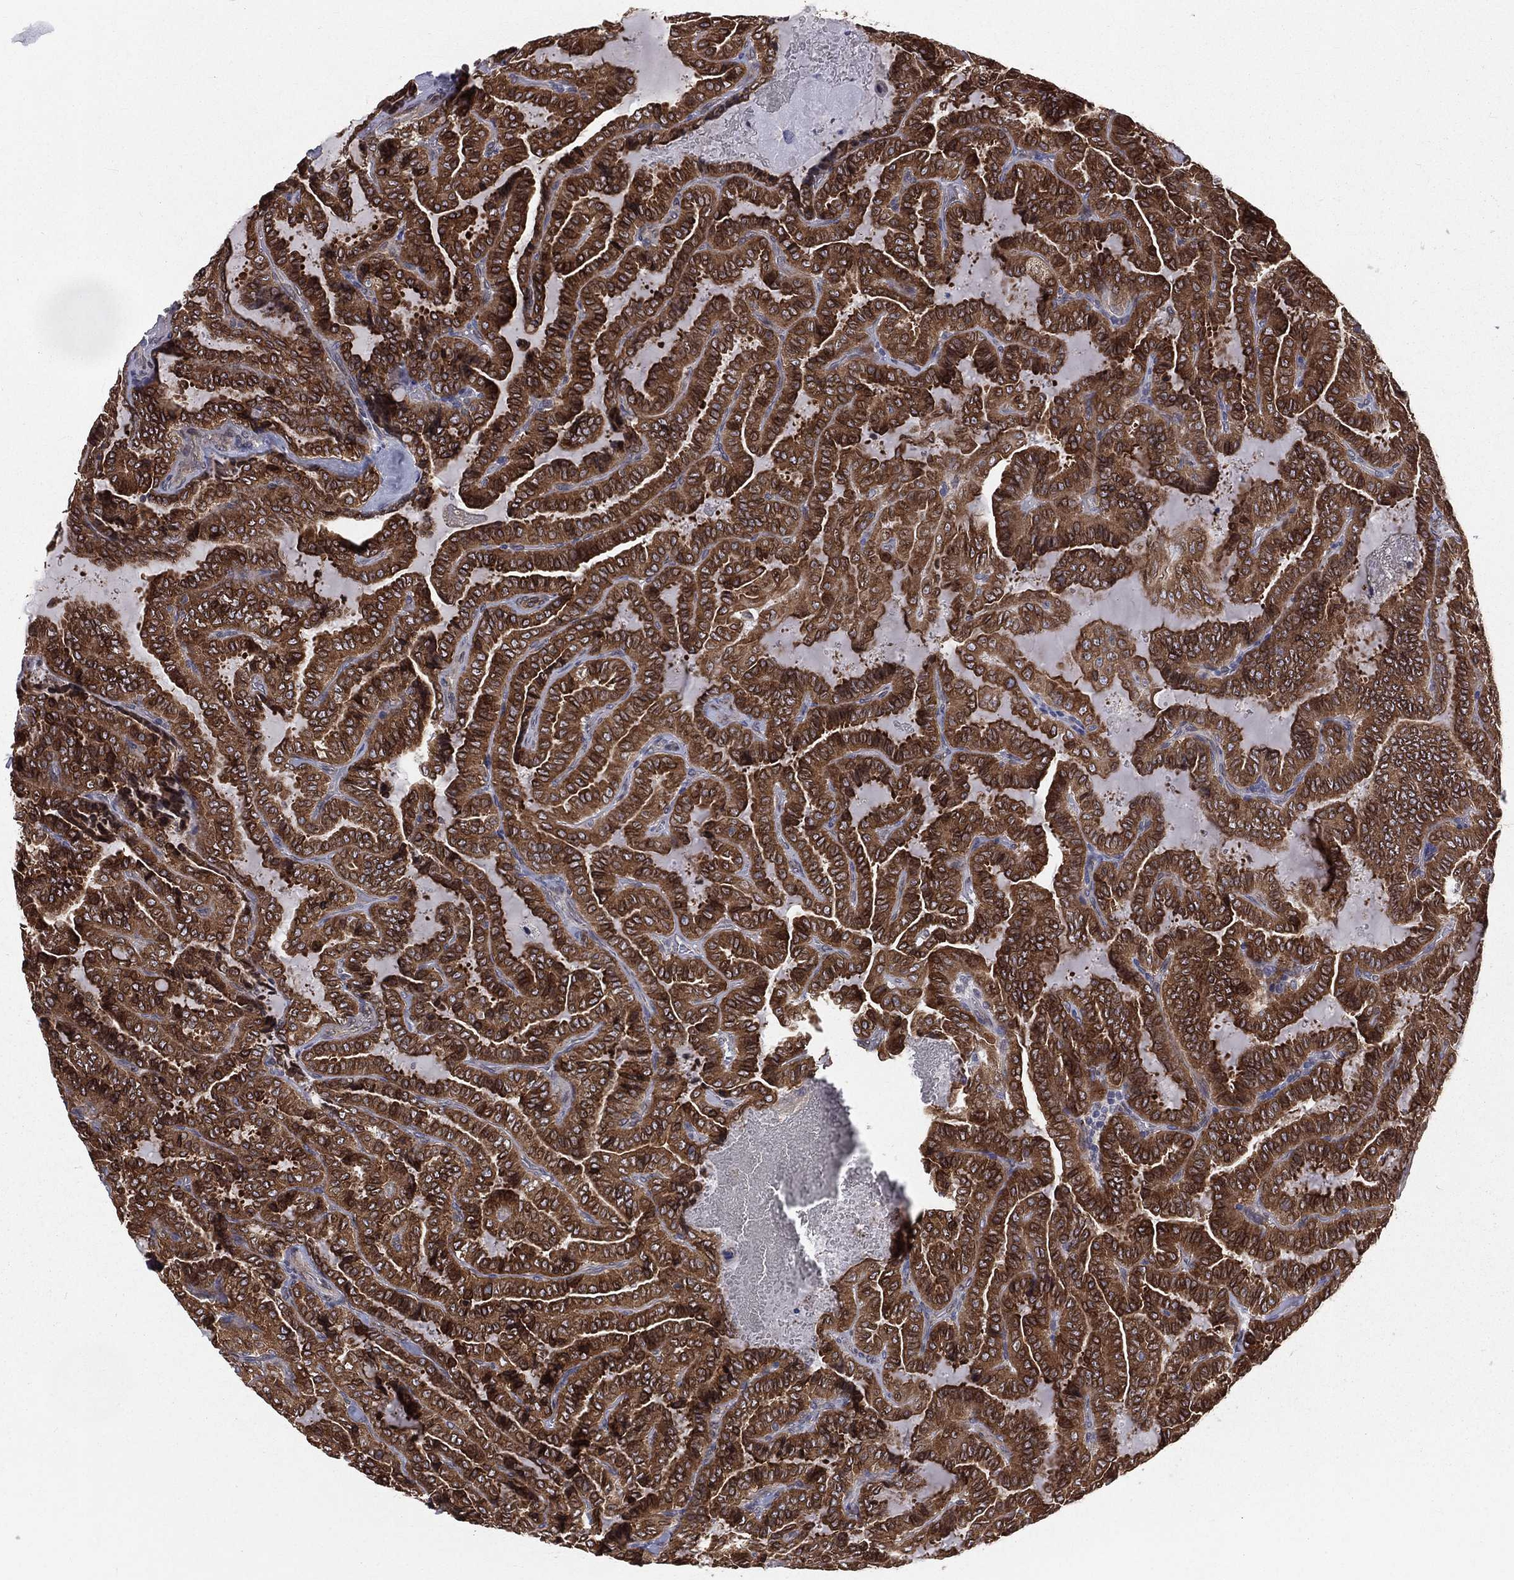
{"staining": {"intensity": "strong", "quantity": ">75%", "location": "cytoplasmic/membranous"}, "tissue": "thyroid cancer", "cell_type": "Tumor cells", "image_type": "cancer", "snomed": [{"axis": "morphology", "description": "Papillary adenocarcinoma, NOS"}, {"axis": "topography", "description": "Thyroid gland"}], "caption": "Strong cytoplasmic/membranous staining for a protein is identified in about >75% of tumor cells of thyroid papillary adenocarcinoma using IHC.", "gene": "PGRMC1", "patient": {"sex": "female", "age": 39}}